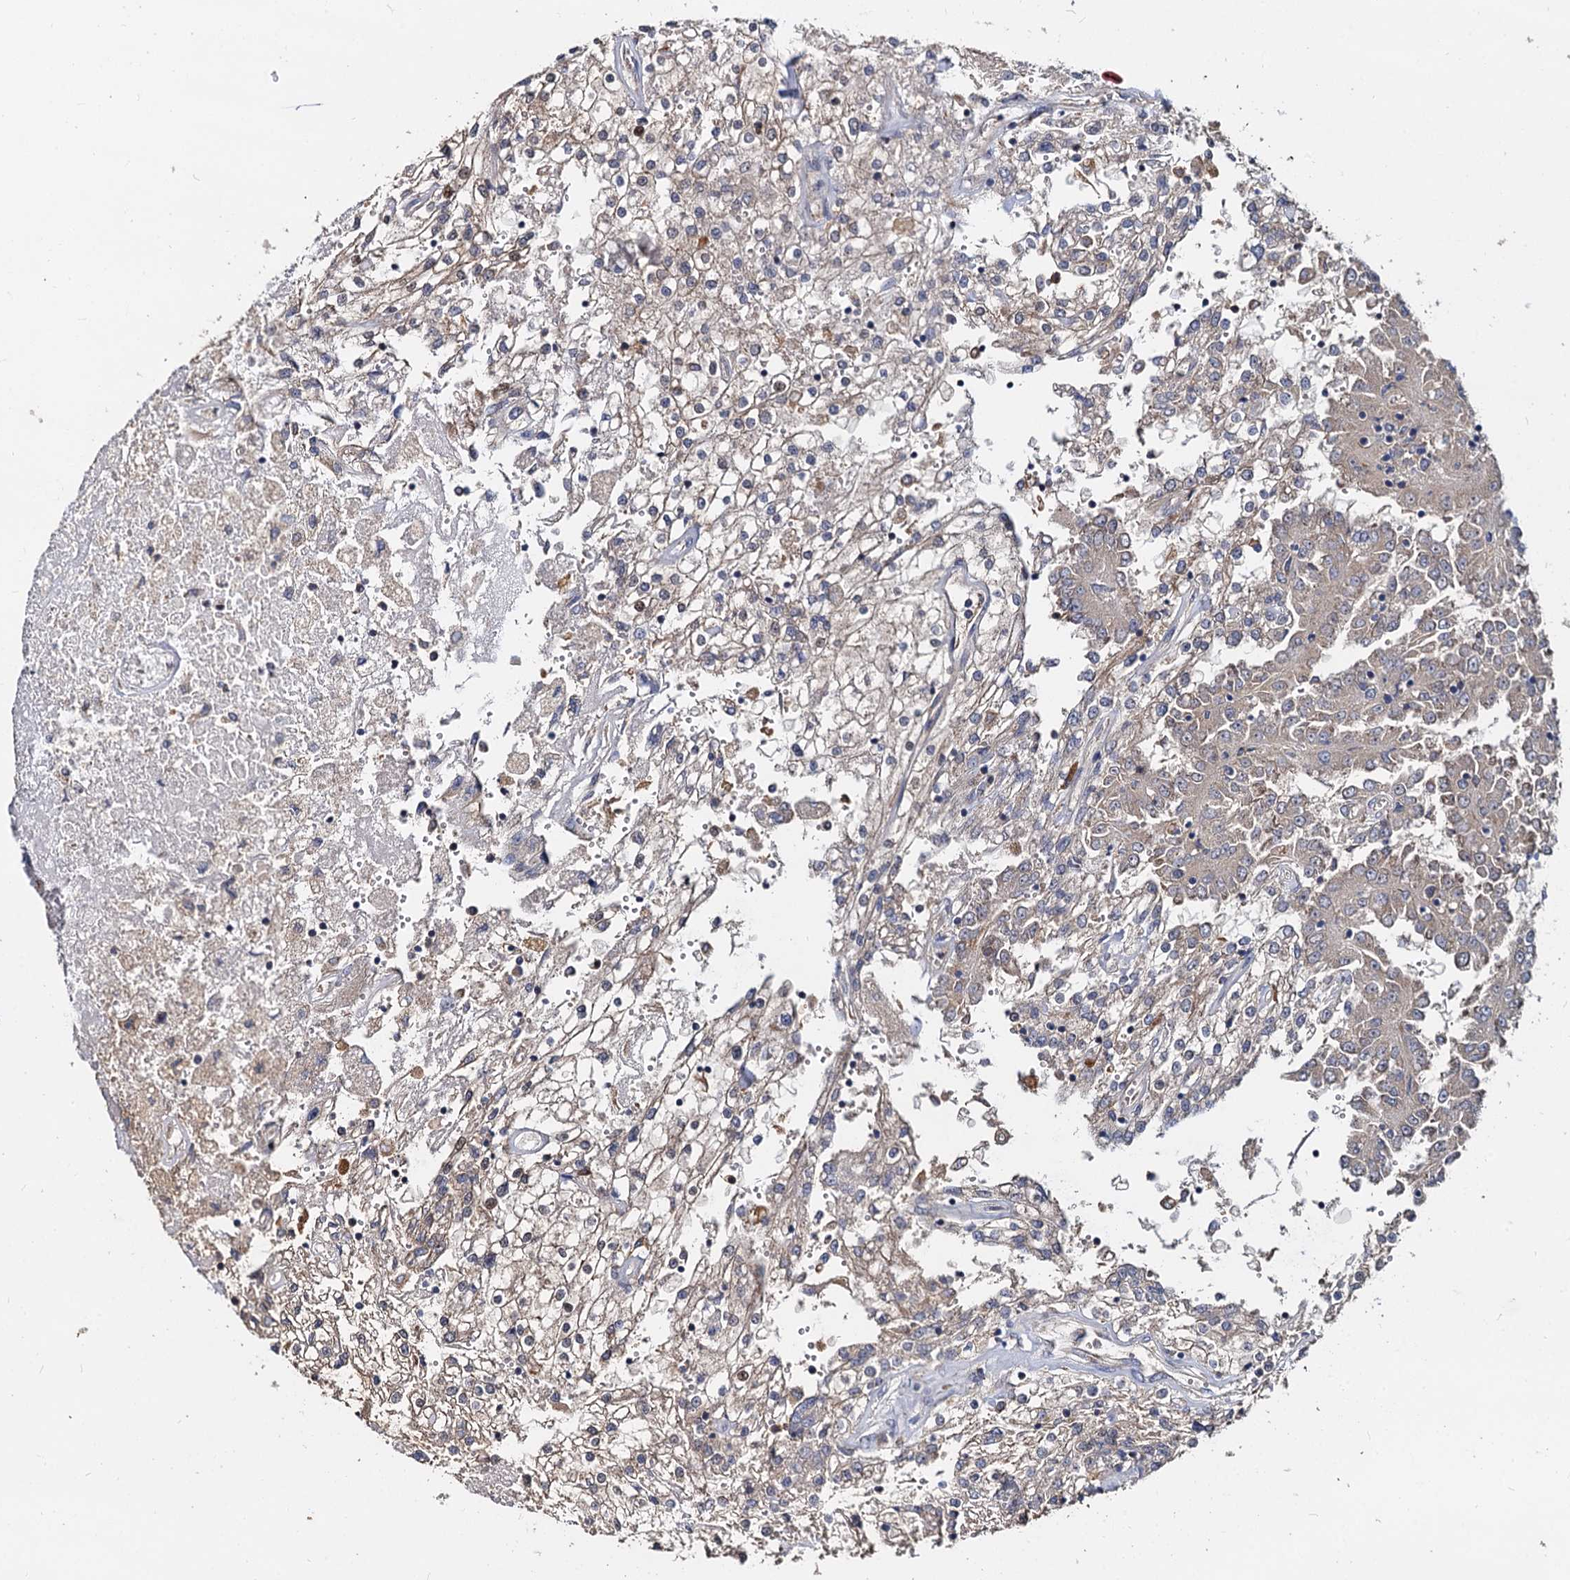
{"staining": {"intensity": "weak", "quantity": "<25%", "location": "cytoplasmic/membranous"}, "tissue": "renal cancer", "cell_type": "Tumor cells", "image_type": "cancer", "snomed": [{"axis": "morphology", "description": "Adenocarcinoma, NOS"}, {"axis": "topography", "description": "Kidney"}], "caption": "Image shows no protein expression in tumor cells of renal cancer tissue.", "gene": "WWC3", "patient": {"sex": "female", "age": 52}}